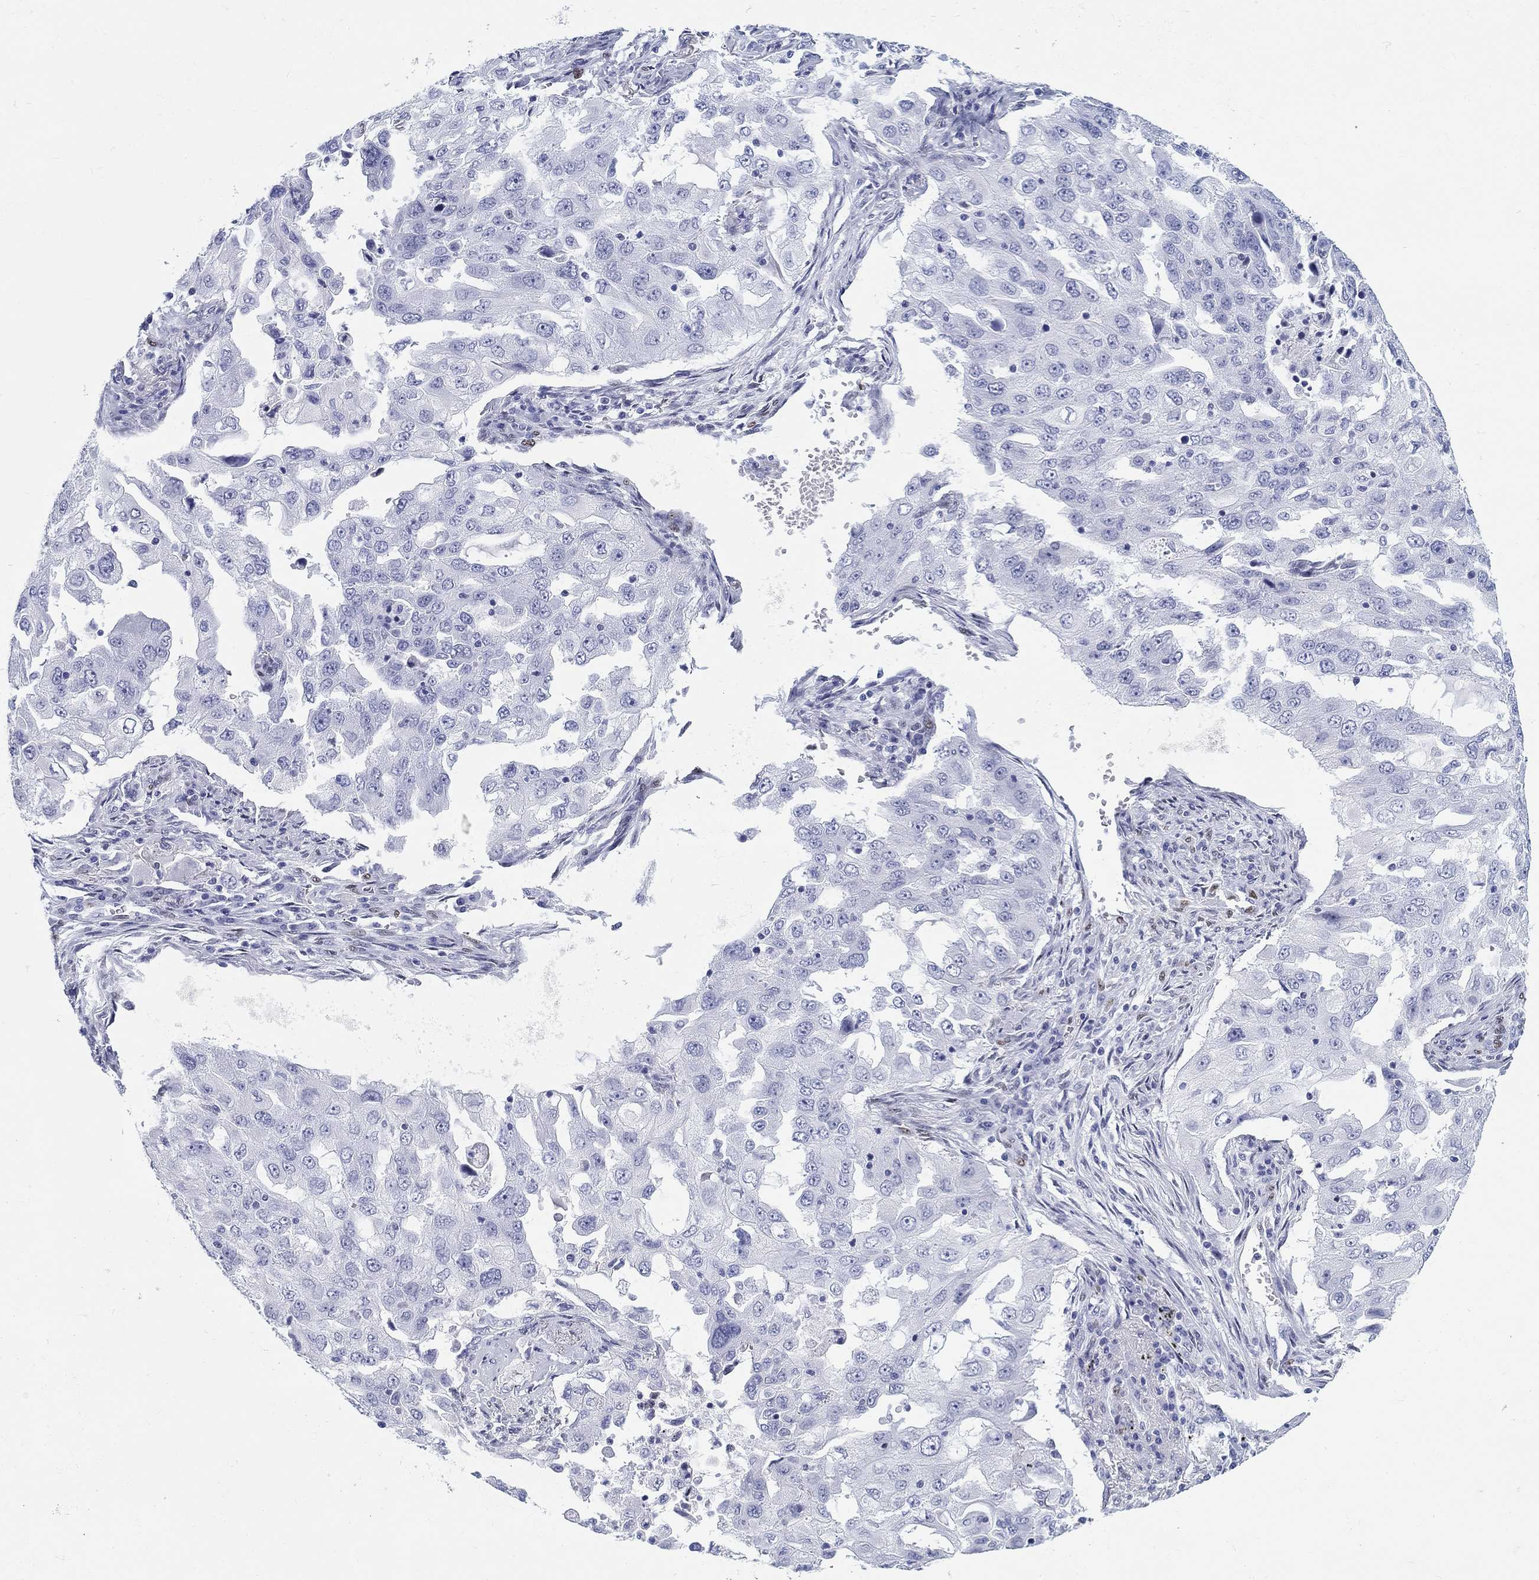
{"staining": {"intensity": "negative", "quantity": "none", "location": "none"}, "tissue": "lung cancer", "cell_type": "Tumor cells", "image_type": "cancer", "snomed": [{"axis": "morphology", "description": "Adenocarcinoma, NOS"}, {"axis": "topography", "description": "Lung"}], "caption": "IHC of lung cancer (adenocarcinoma) displays no staining in tumor cells.", "gene": "H1-1", "patient": {"sex": "female", "age": 61}}